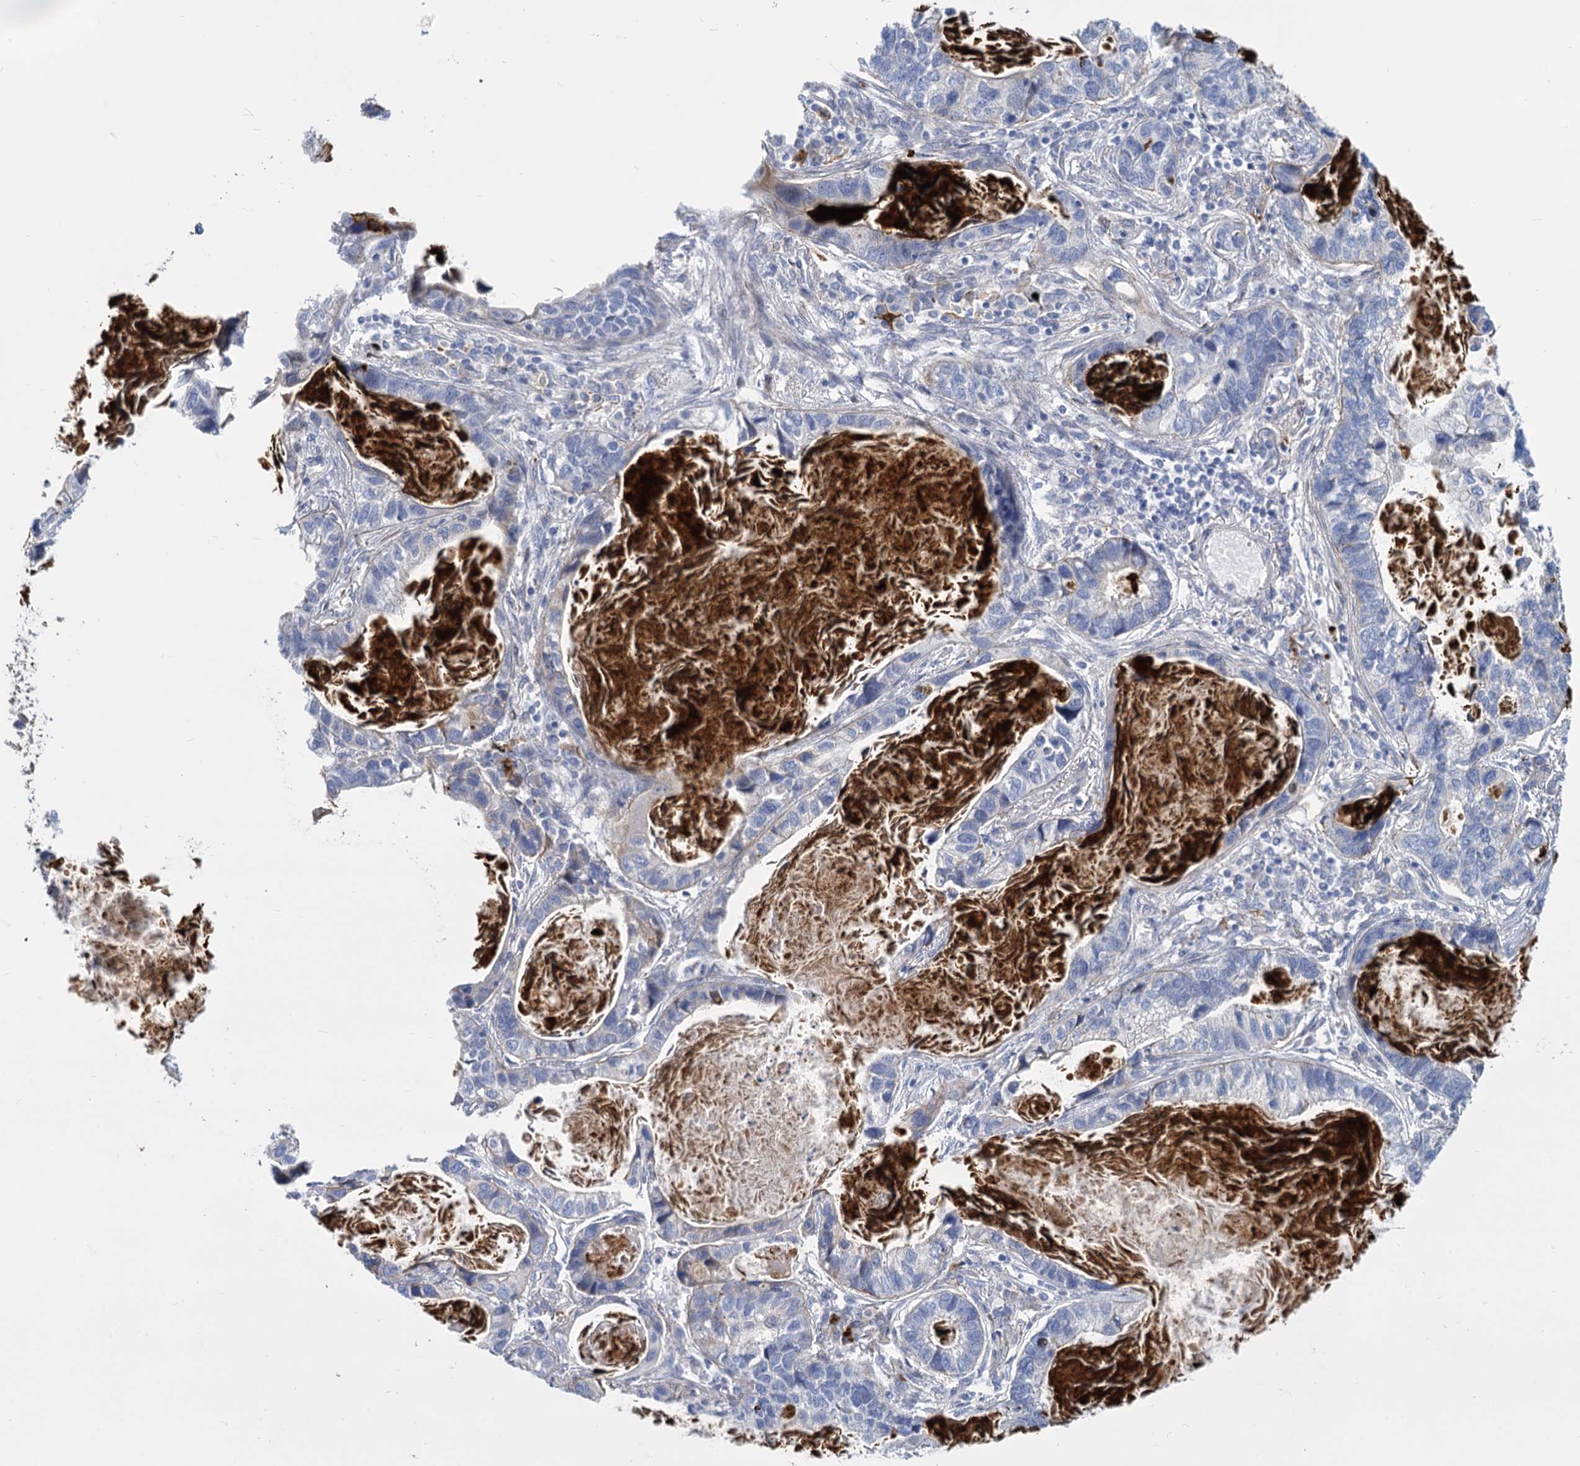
{"staining": {"intensity": "negative", "quantity": "none", "location": "none"}, "tissue": "lung cancer", "cell_type": "Tumor cells", "image_type": "cancer", "snomed": [{"axis": "morphology", "description": "Adenocarcinoma, NOS"}, {"axis": "topography", "description": "Lung"}], "caption": "Tumor cells show no significant staining in lung adenocarcinoma. (DAB immunohistochemistry (IHC) visualized using brightfield microscopy, high magnification).", "gene": "TRIM77", "patient": {"sex": "male", "age": 67}}